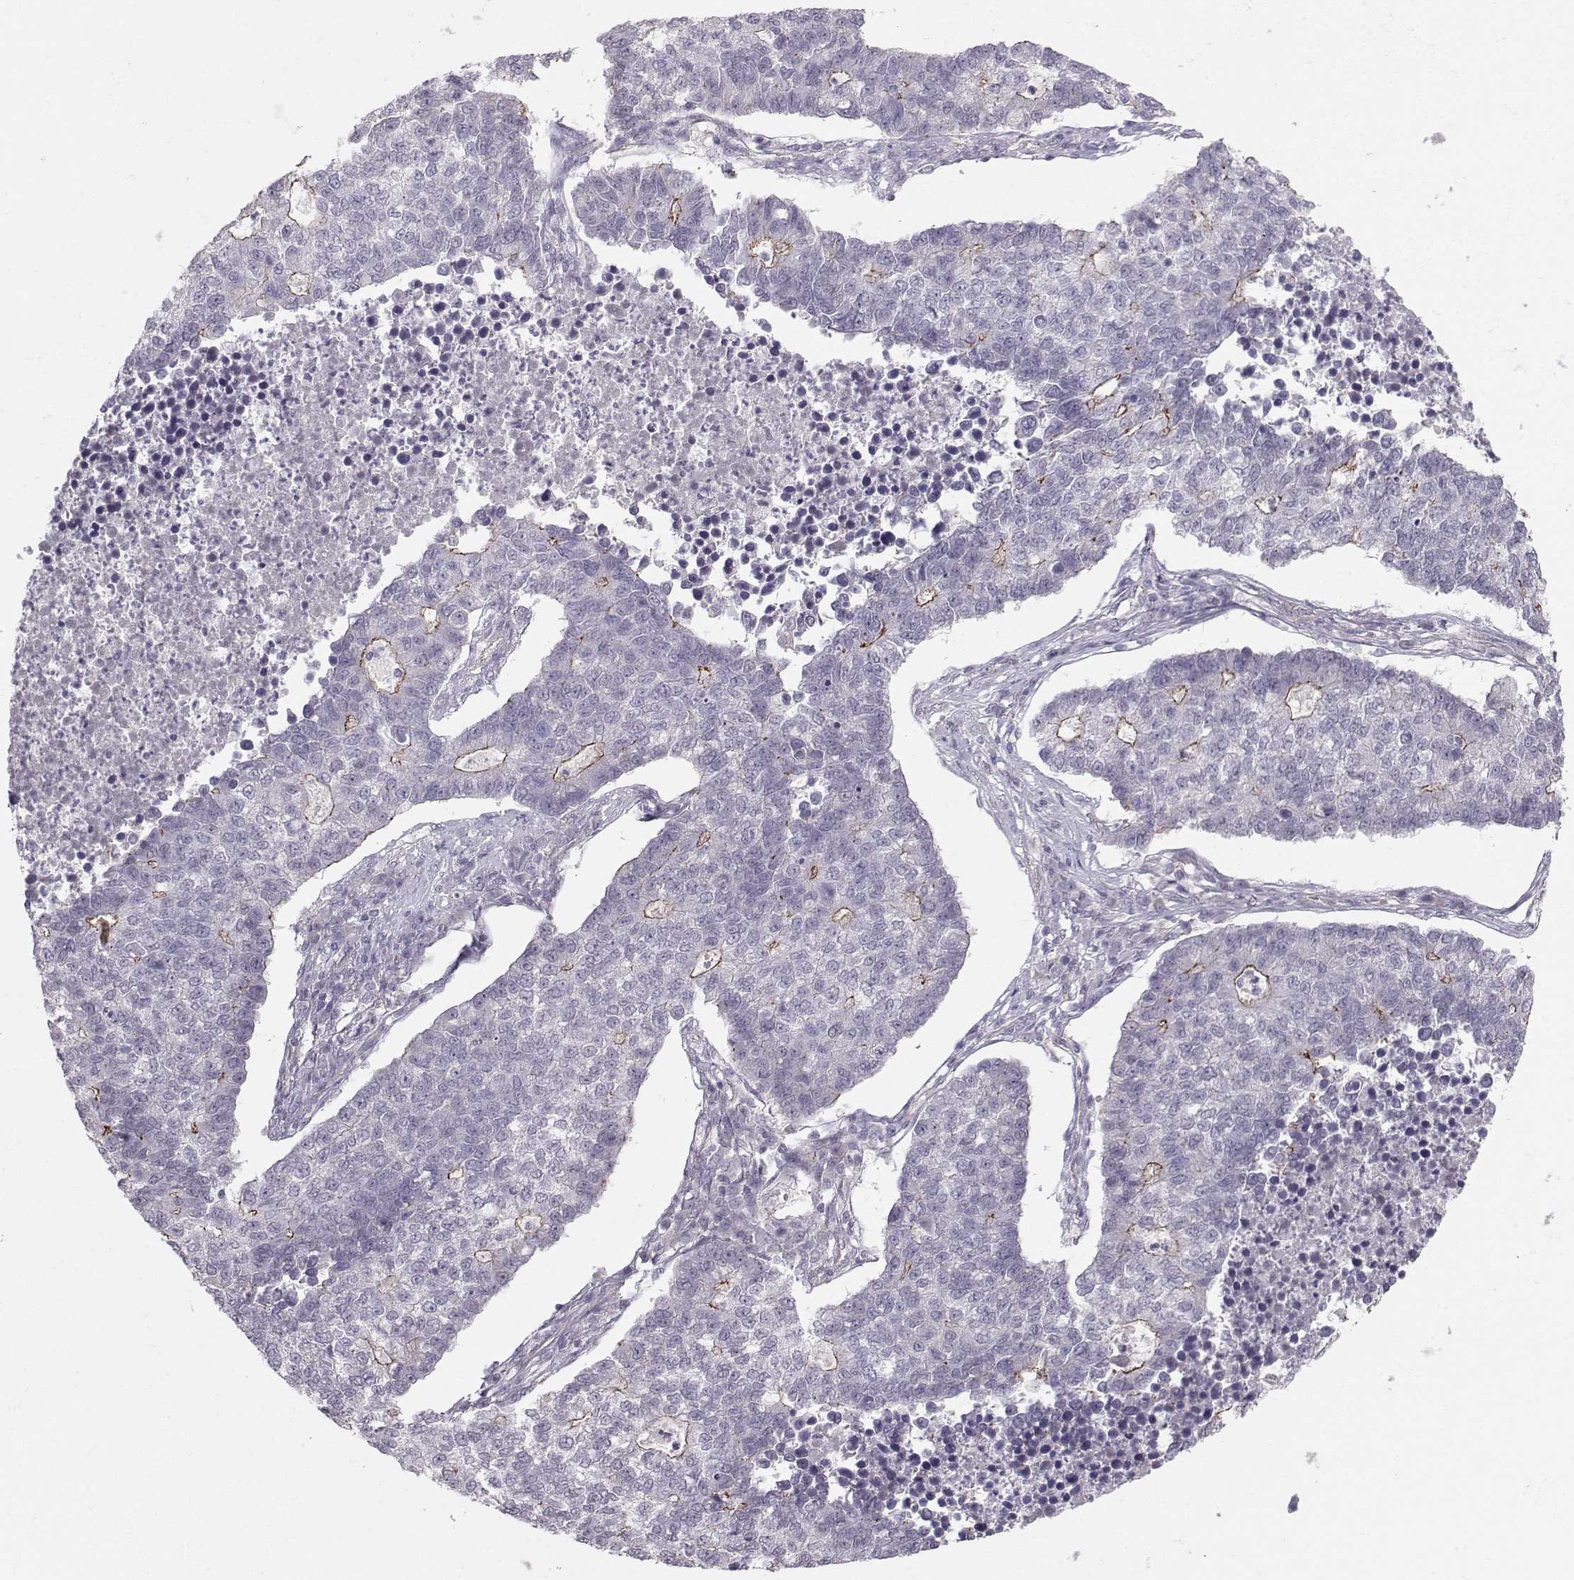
{"staining": {"intensity": "moderate", "quantity": "<25%", "location": "cytoplasmic/membranous"}, "tissue": "lung cancer", "cell_type": "Tumor cells", "image_type": "cancer", "snomed": [{"axis": "morphology", "description": "Adenocarcinoma, NOS"}, {"axis": "topography", "description": "Lung"}], "caption": "Adenocarcinoma (lung) stained with DAB (3,3'-diaminobenzidine) IHC displays low levels of moderate cytoplasmic/membranous positivity in about <25% of tumor cells. (Brightfield microscopy of DAB IHC at high magnification).", "gene": "MAST1", "patient": {"sex": "male", "age": 57}}